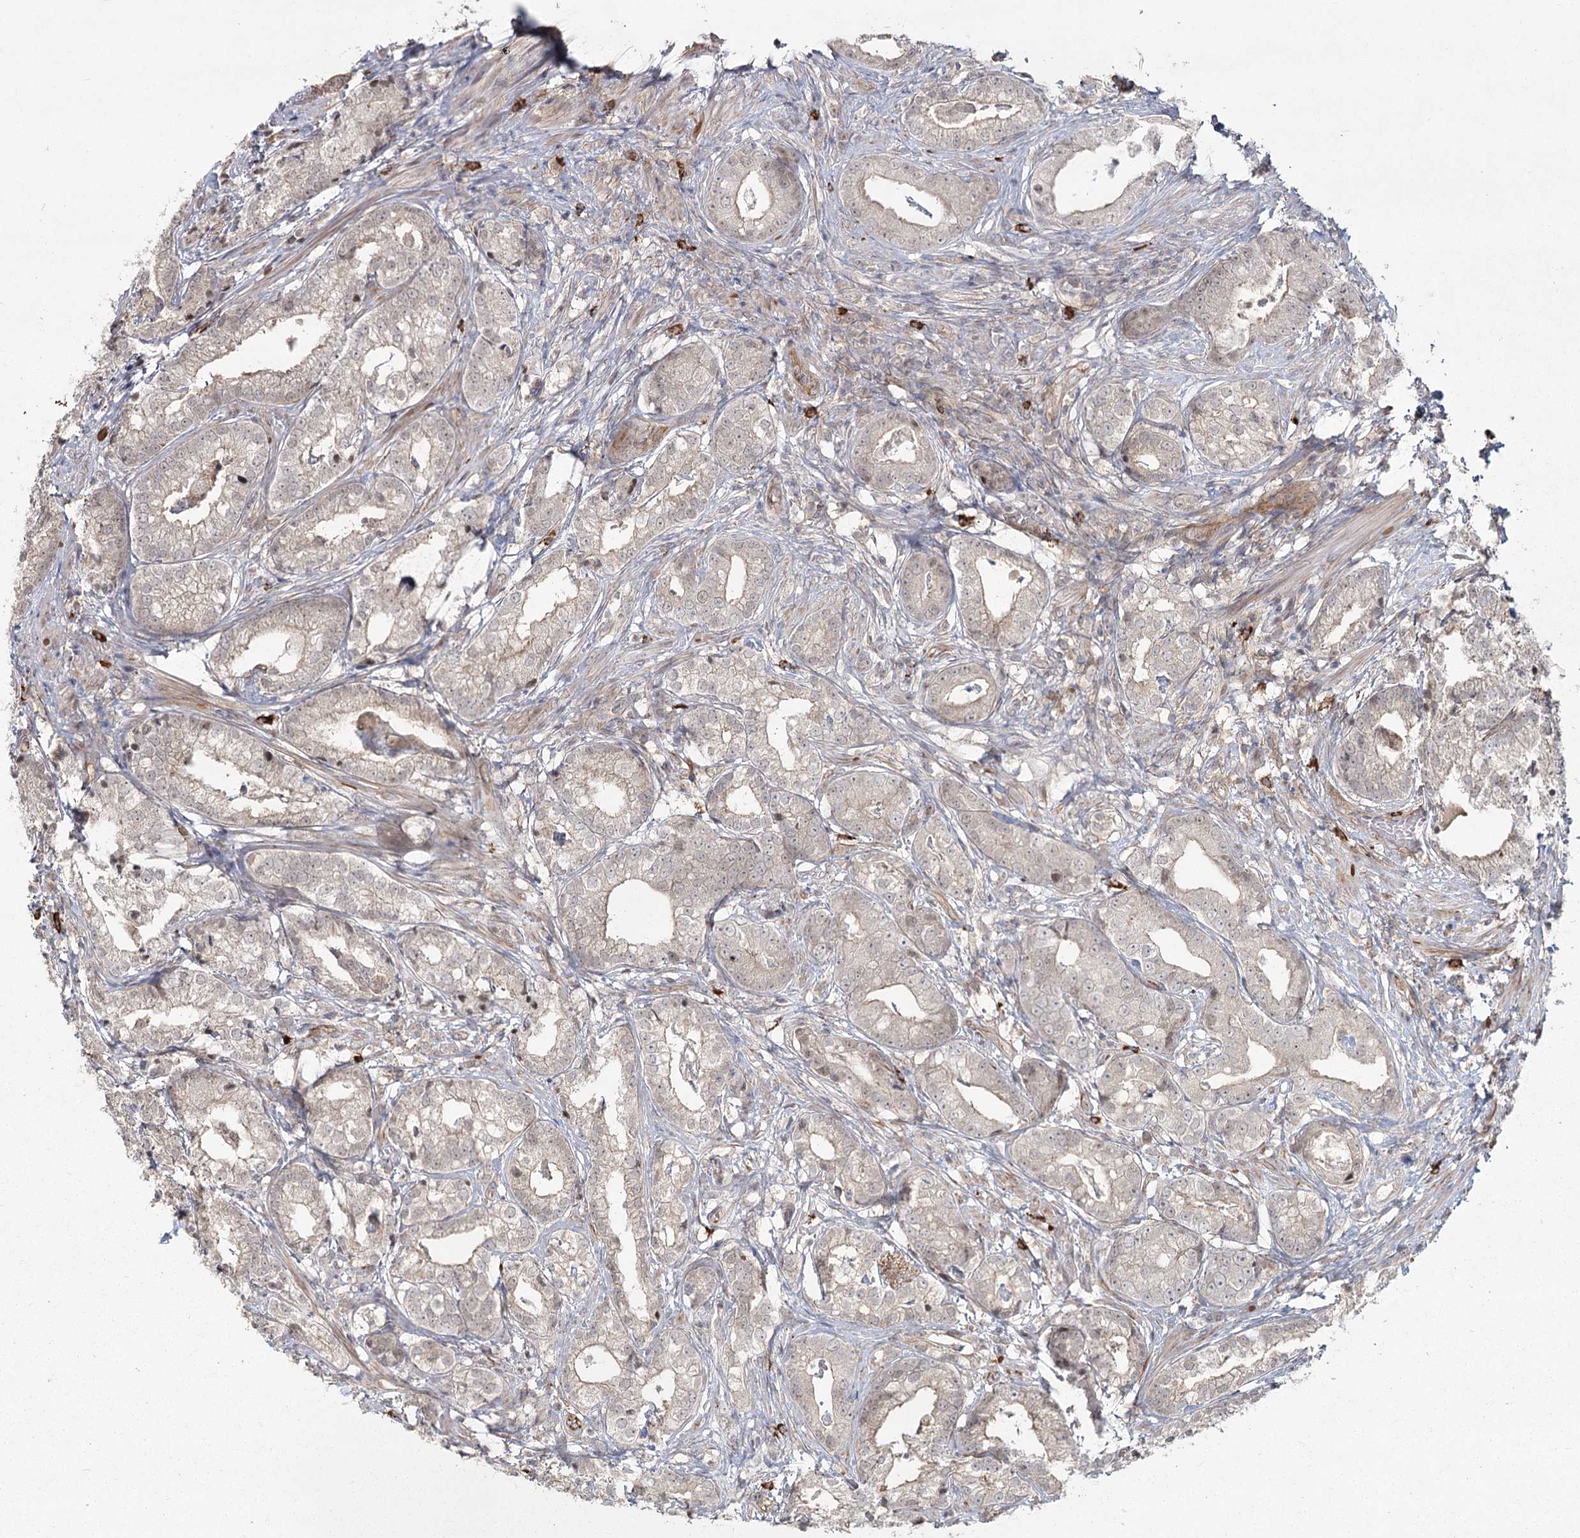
{"staining": {"intensity": "negative", "quantity": "none", "location": "none"}, "tissue": "prostate cancer", "cell_type": "Tumor cells", "image_type": "cancer", "snomed": [{"axis": "morphology", "description": "Adenocarcinoma, High grade"}, {"axis": "topography", "description": "Prostate"}], "caption": "Tumor cells show no significant protein positivity in high-grade adenocarcinoma (prostate).", "gene": "AP2M1", "patient": {"sex": "male", "age": 69}}